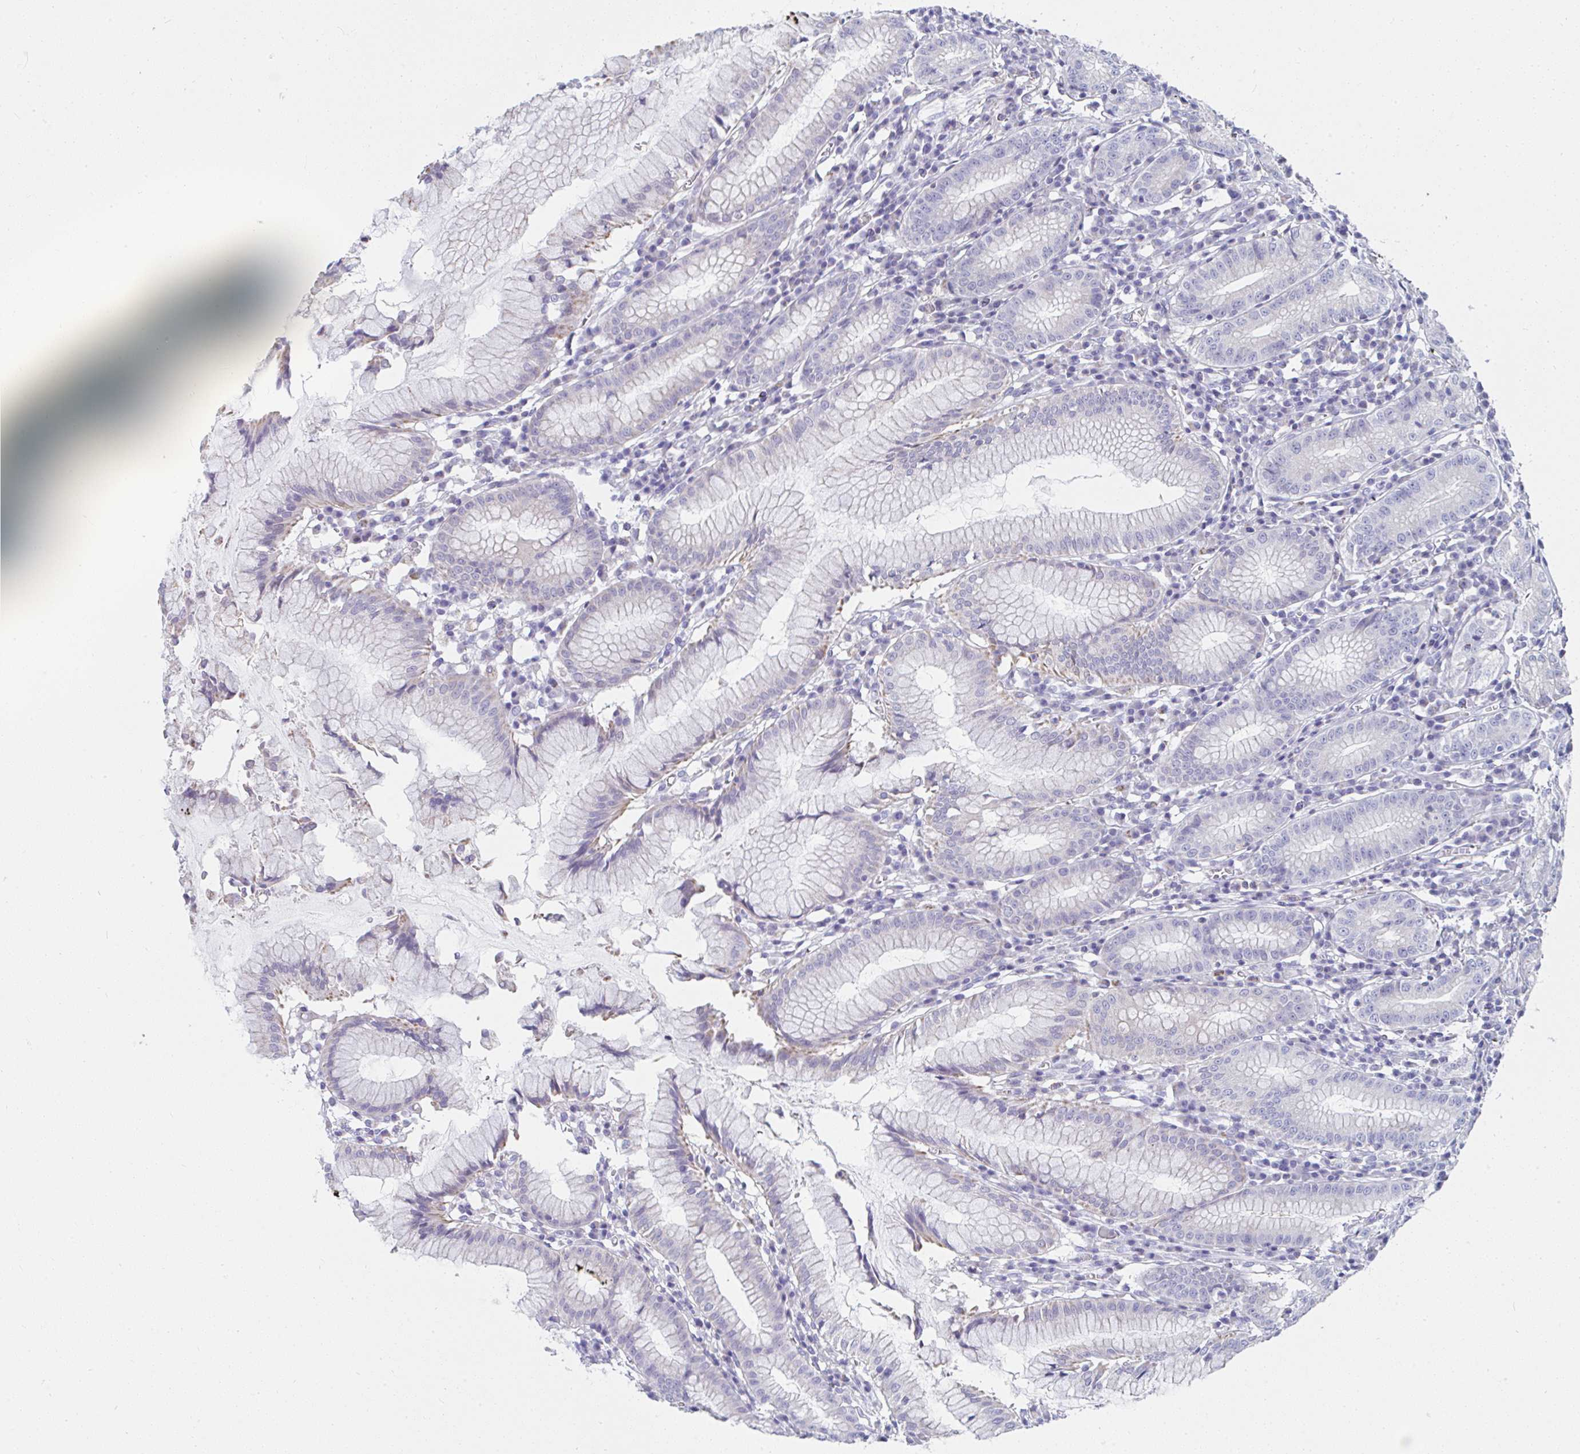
{"staining": {"intensity": "weak", "quantity": "<25%", "location": "cytoplasmic/membranous"}, "tissue": "stomach", "cell_type": "Glandular cells", "image_type": "normal", "snomed": [{"axis": "morphology", "description": "Normal tissue, NOS"}, {"axis": "topography", "description": "Stomach"}], "caption": "Stomach was stained to show a protein in brown. There is no significant positivity in glandular cells.", "gene": "MGAM2", "patient": {"sex": "male", "age": 55}}